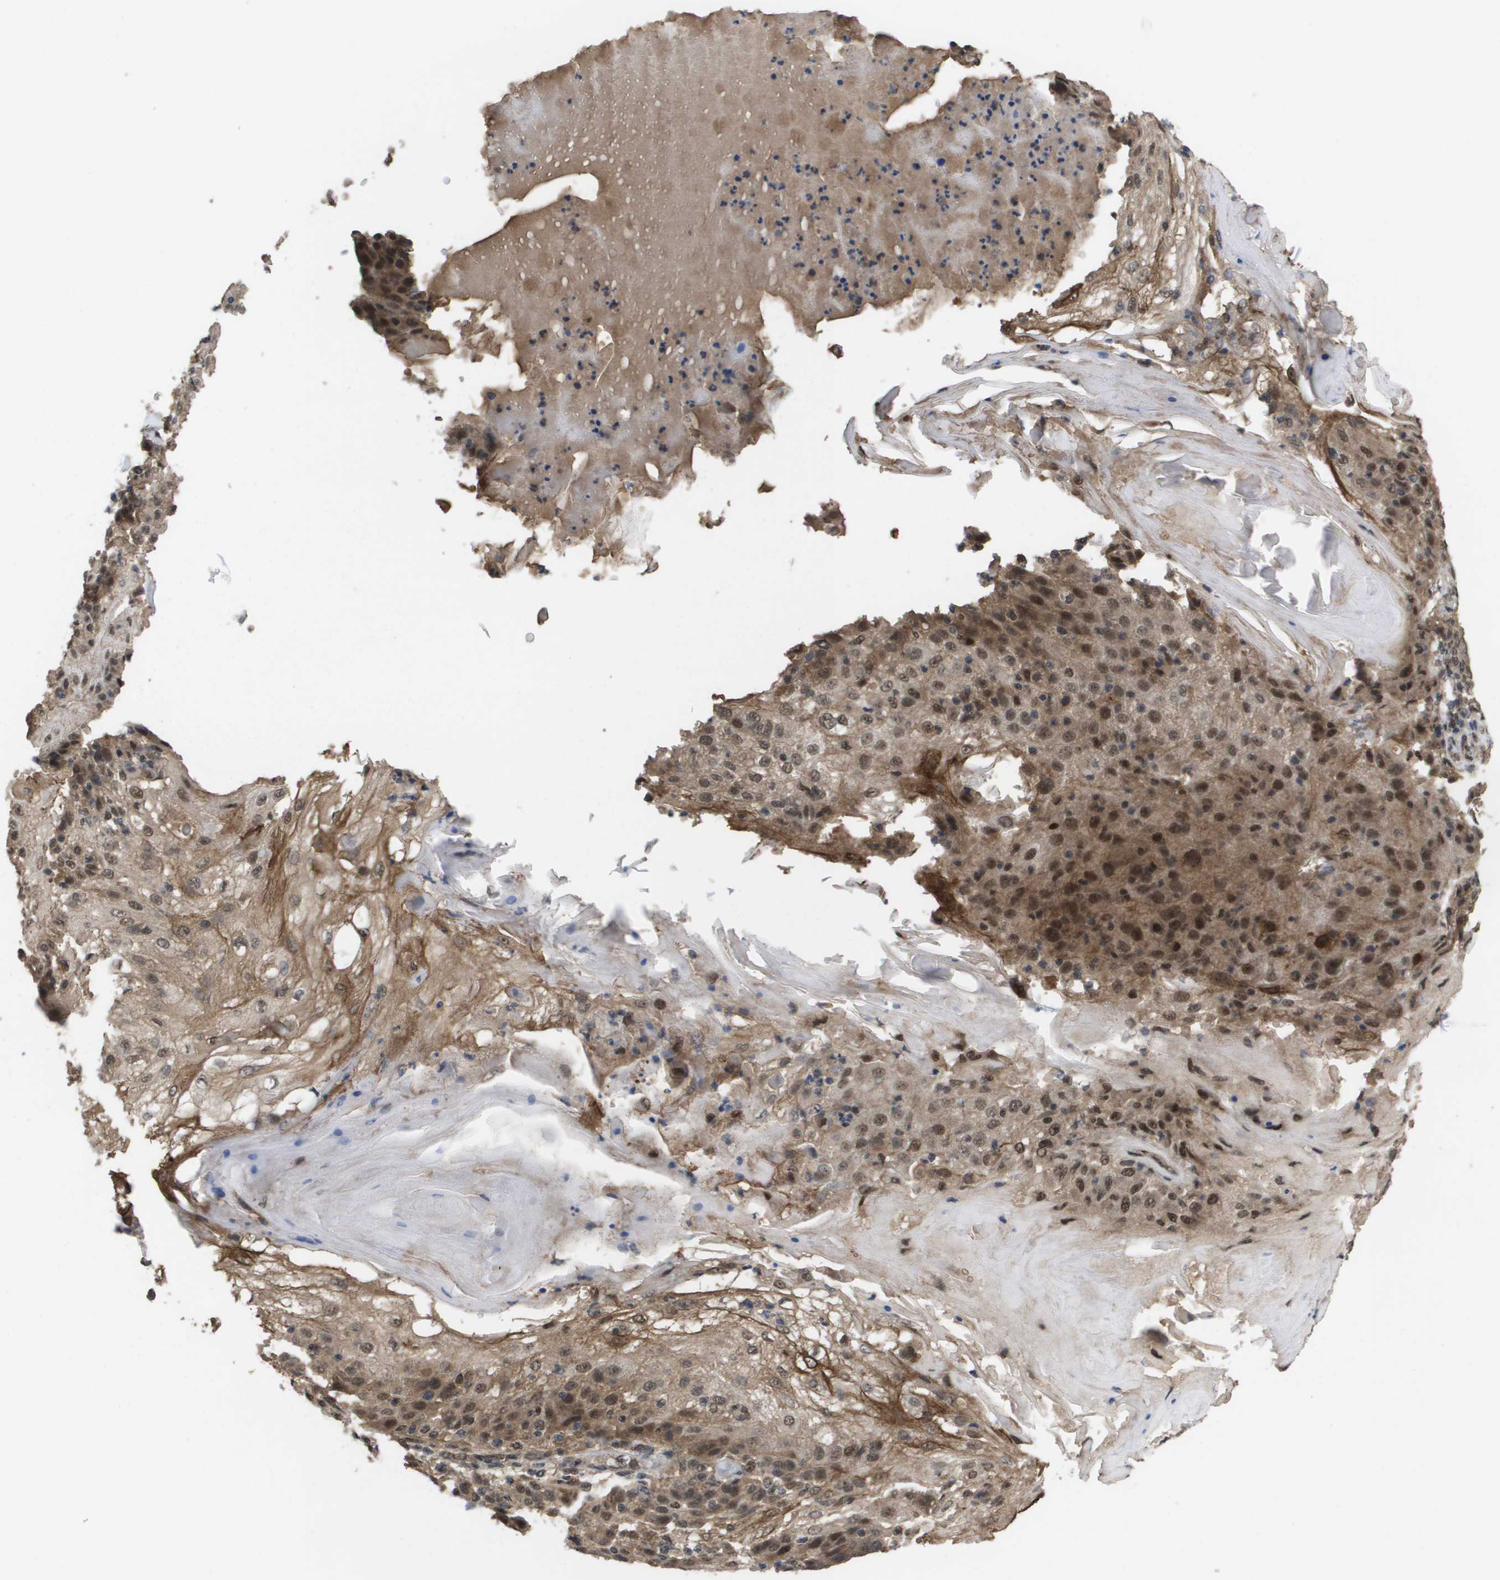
{"staining": {"intensity": "moderate", "quantity": ">75%", "location": "cytoplasmic/membranous,nuclear"}, "tissue": "skin cancer", "cell_type": "Tumor cells", "image_type": "cancer", "snomed": [{"axis": "morphology", "description": "Normal tissue, NOS"}, {"axis": "morphology", "description": "Squamous cell carcinoma, NOS"}, {"axis": "topography", "description": "Skin"}], "caption": "Brown immunohistochemical staining in human skin squamous cell carcinoma reveals moderate cytoplasmic/membranous and nuclear positivity in approximately >75% of tumor cells. (DAB (3,3'-diaminobenzidine) = brown stain, brightfield microscopy at high magnification).", "gene": "AMBRA1", "patient": {"sex": "female", "age": 83}}